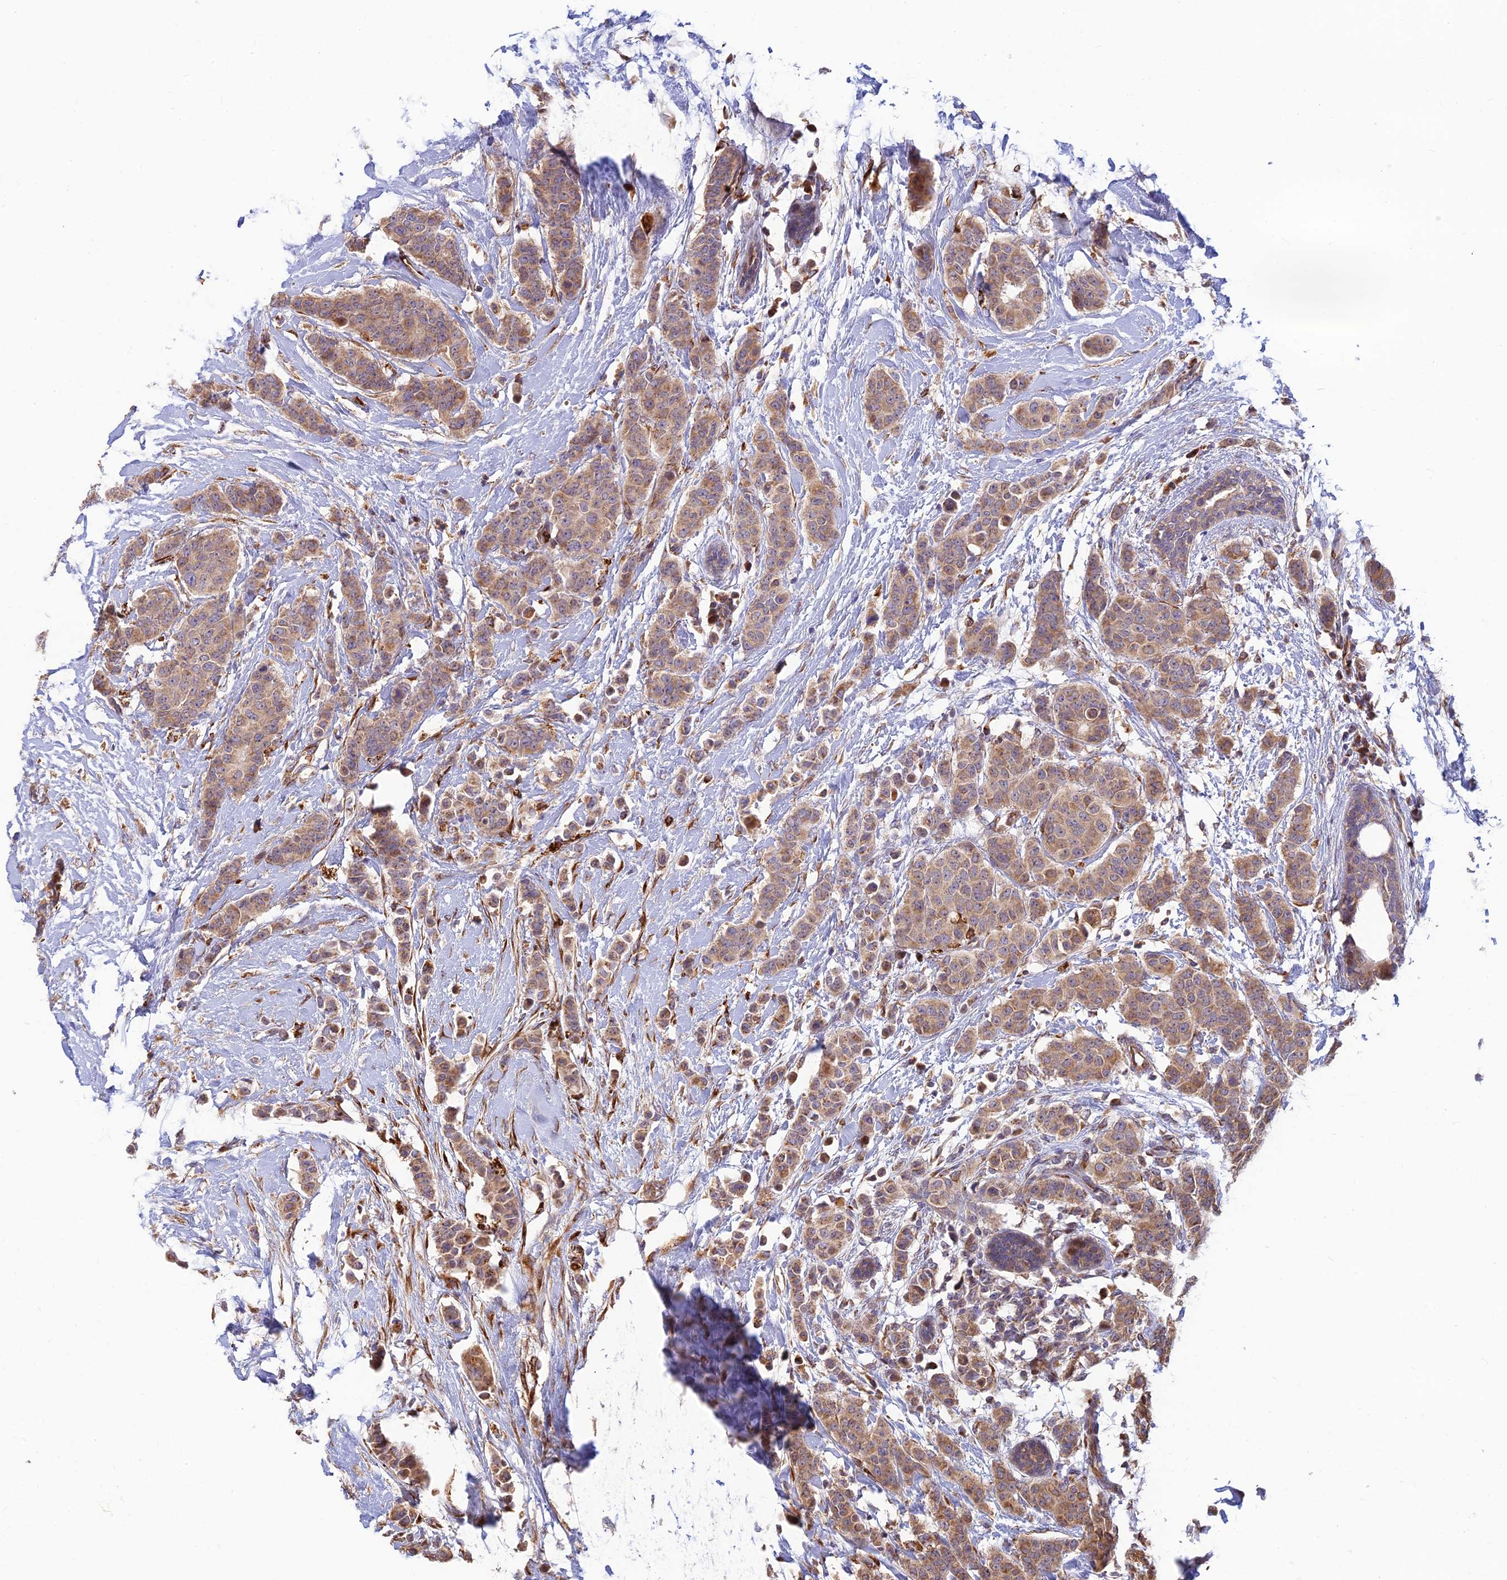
{"staining": {"intensity": "moderate", "quantity": ">75%", "location": "cytoplasmic/membranous"}, "tissue": "breast cancer", "cell_type": "Tumor cells", "image_type": "cancer", "snomed": [{"axis": "morphology", "description": "Duct carcinoma"}, {"axis": "topography", "description": "Breast"}], "caption": "Protein staining of breast intraductal carcinoma tissue shows moderate cytoplasmic/membranous staining in approximately >75% of tumor cells.", "gene": "UFSP2", "patient": {"sex": "female", "age": 40}}